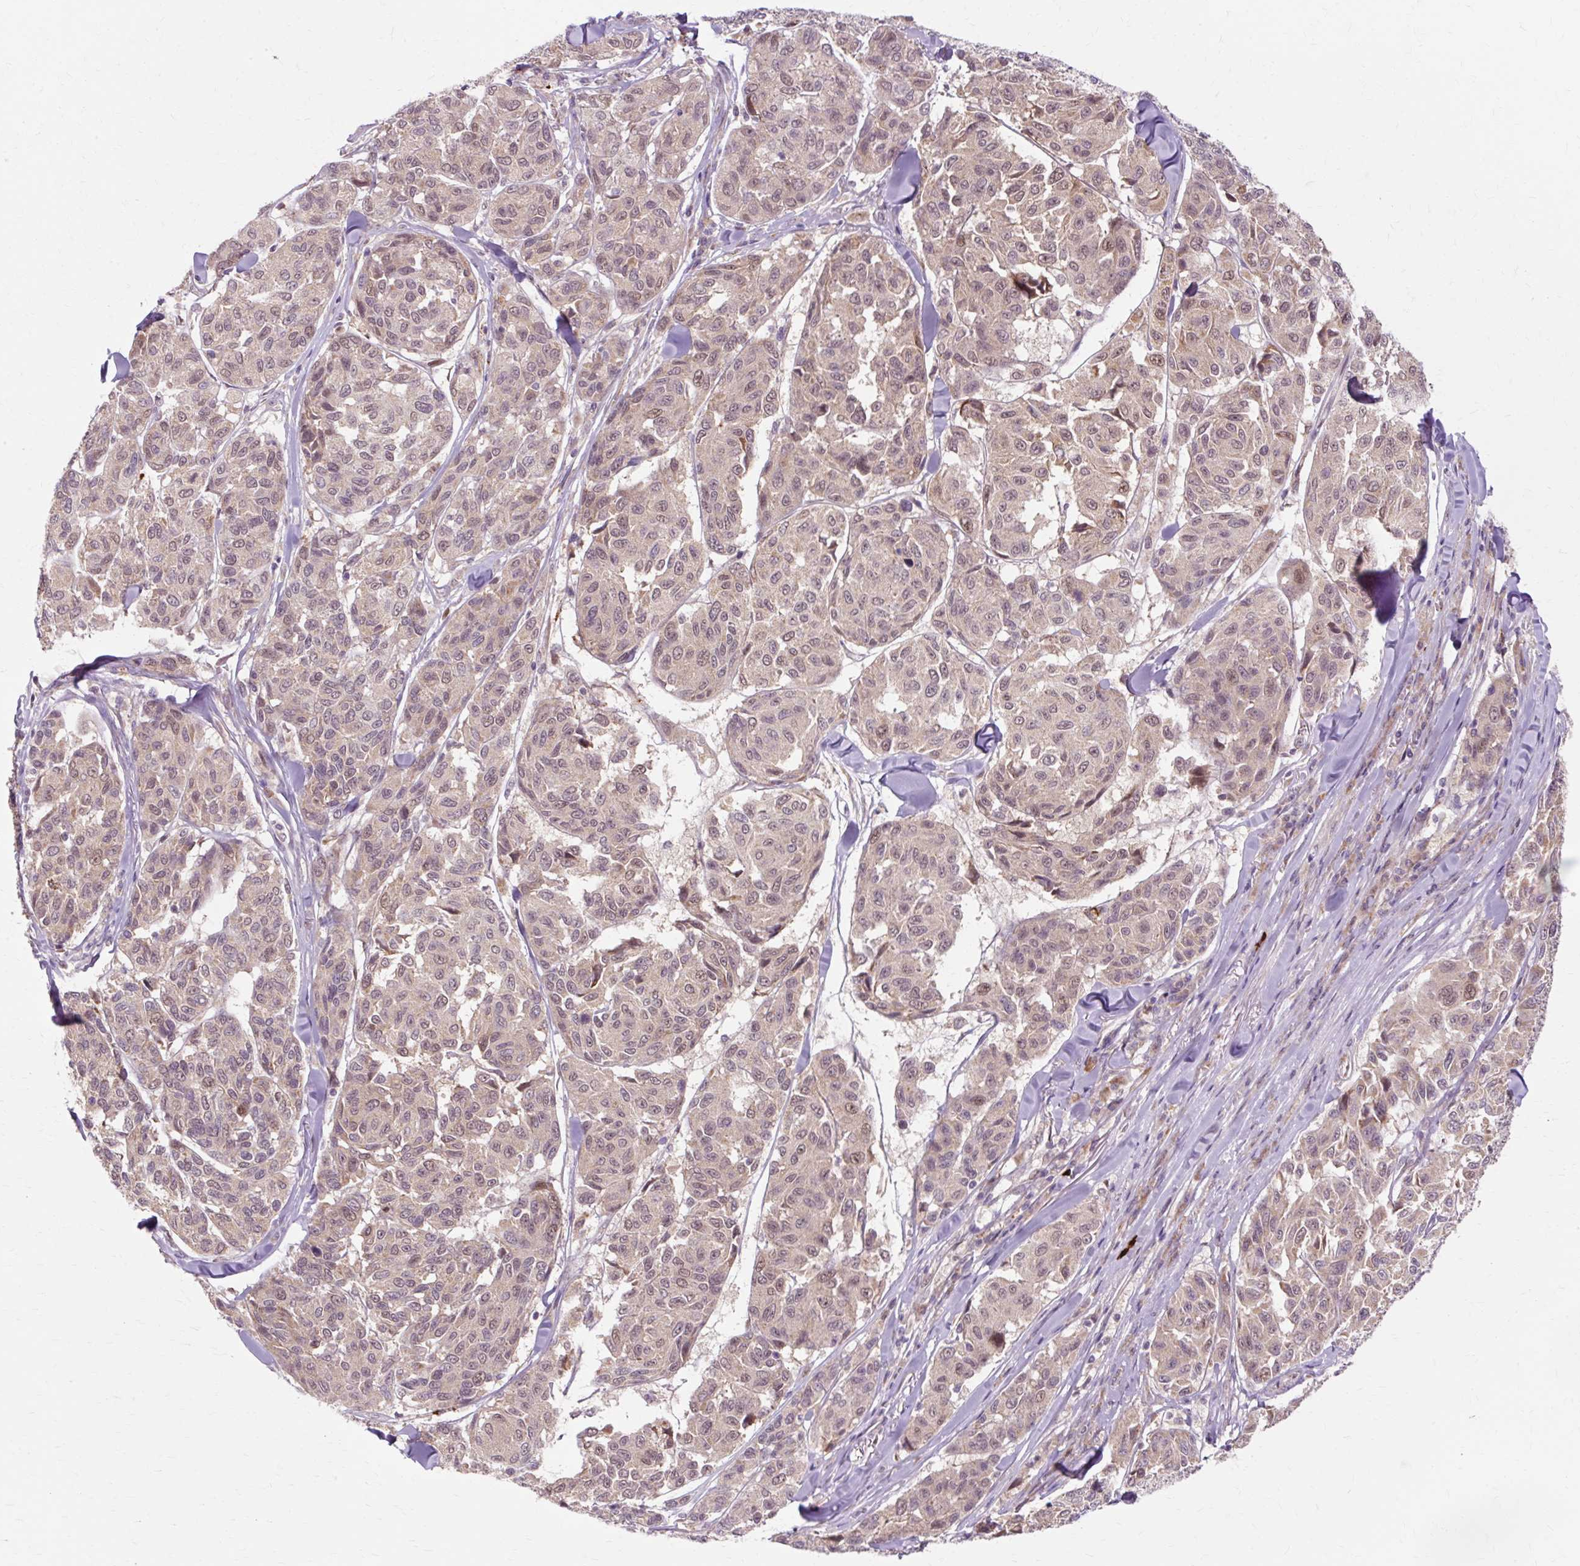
{"staining": {"intensity": "weak", "quantity": ">75%", "location": "cytoplasmic/membranous,nuclear"}, "tissue": "melanoma", "cell_type": "Tumor cells", "image_type": "cancer", "snomed": [{"axis": "morphology", "description": "Malignant melanoma, NOS"}, {"axis": "topography", "description": "Skin"}], "caption": "Immunohistochemical staining of human malignant melanoma shows weak cytoplasmic/membranous and nuclear protein expression in about >75% of tumor cells.", "gene": "GEMIN2", "patient": {"sex": "female", "age": 66}}